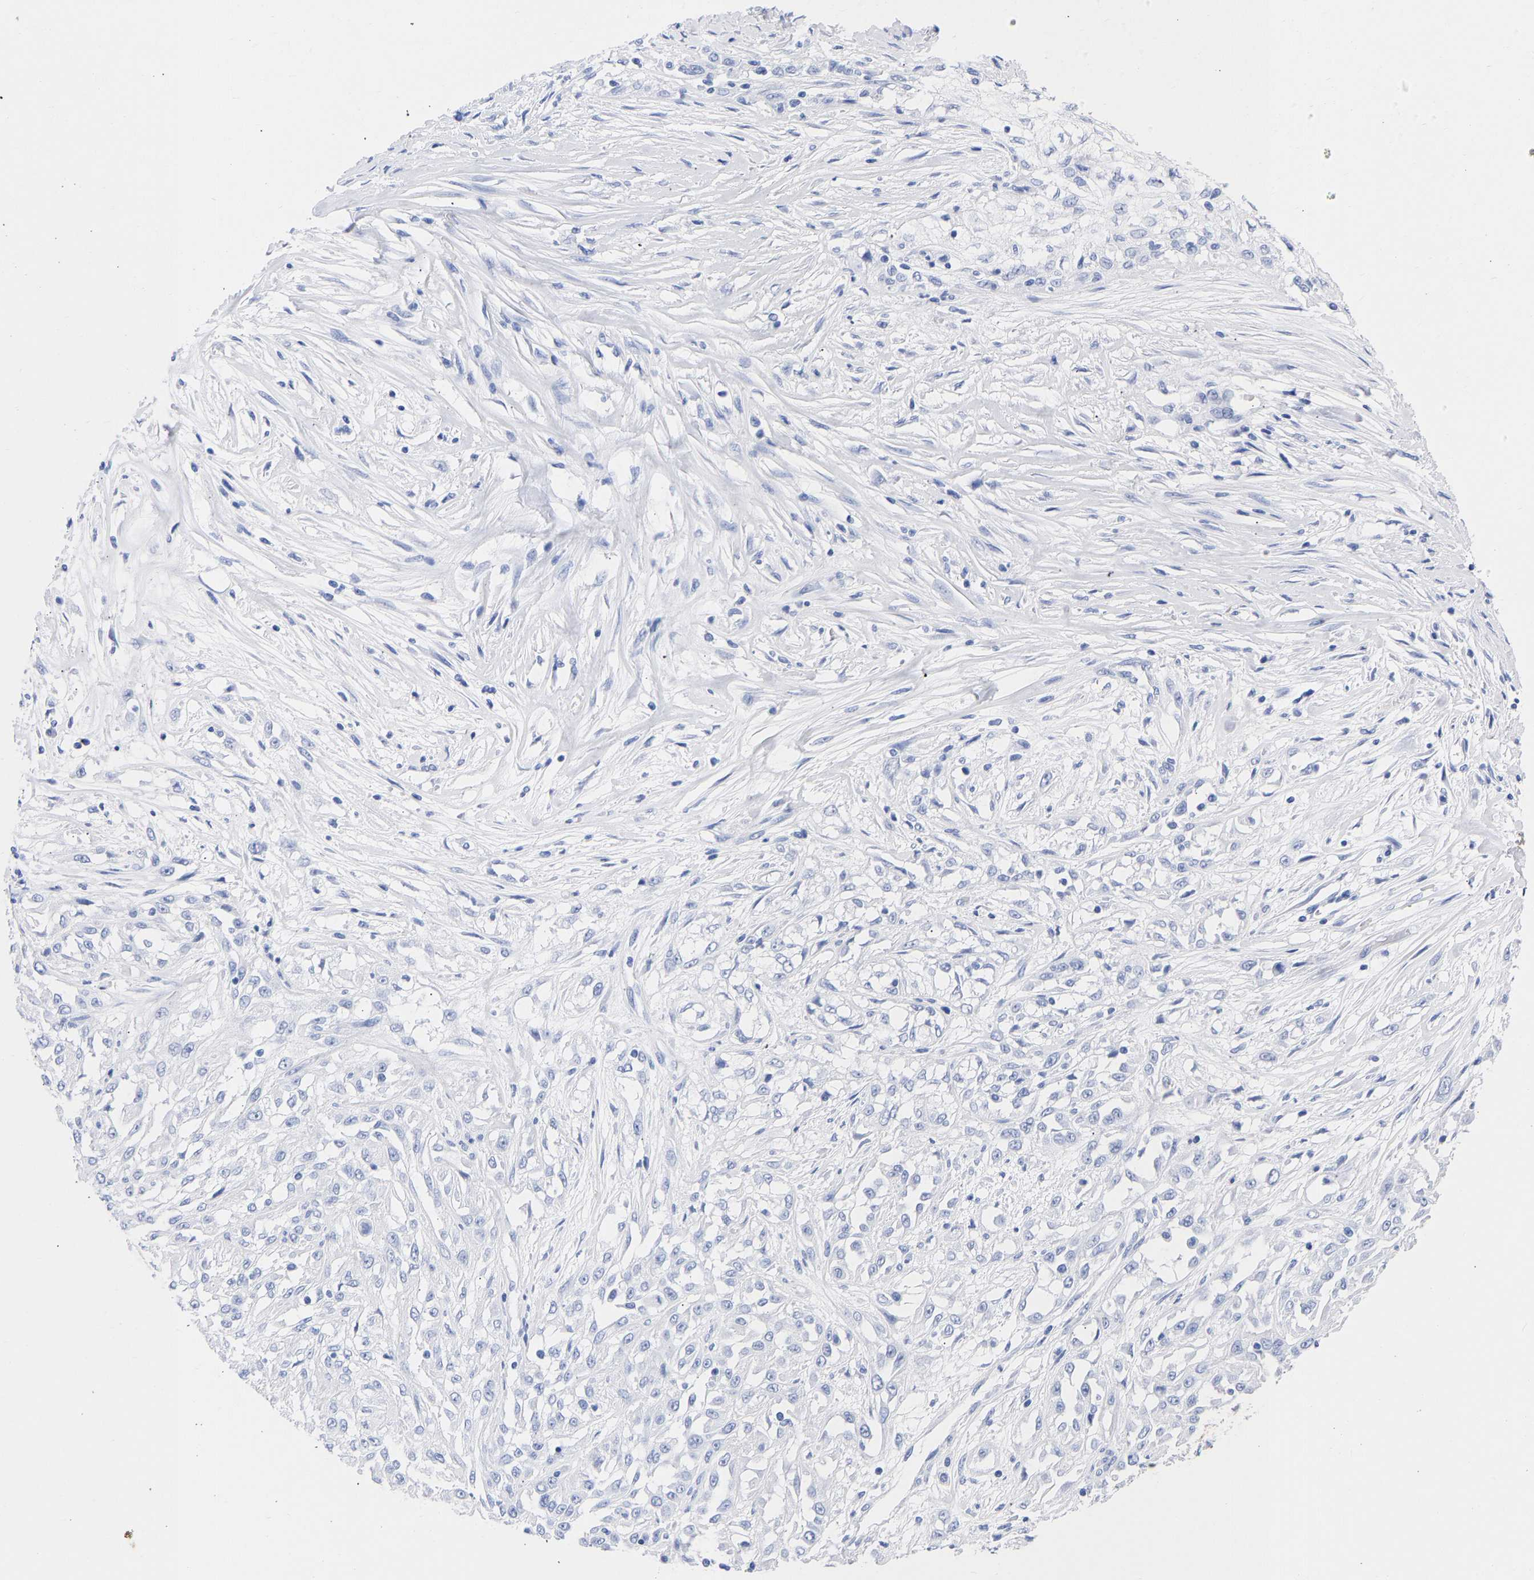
{"staining": {"intensity": "negative", "quantity": "none", "location": "none"}, "tissue": "skin cancer", "cell_type": "Tumor cells", "image_type": "cancer", "snomed": [{"axis": "morphology", "description": "Squamous cell carcinoma, NOS"}, {"axis": "morphology", "description": "Squamous cell carcinoma, metastatic, NOS"}, {"axis": "topography", "description": "Skin"}, {"axis": "topography", "description": "Lymph node"}], "caption": "Immunohistochemical staining of human squamous cell carcinoma (skin) demonstrates no significant positivity in tumor cells.", "gene": "KRT1", "patient": {"sex": "male", "age": 75}}